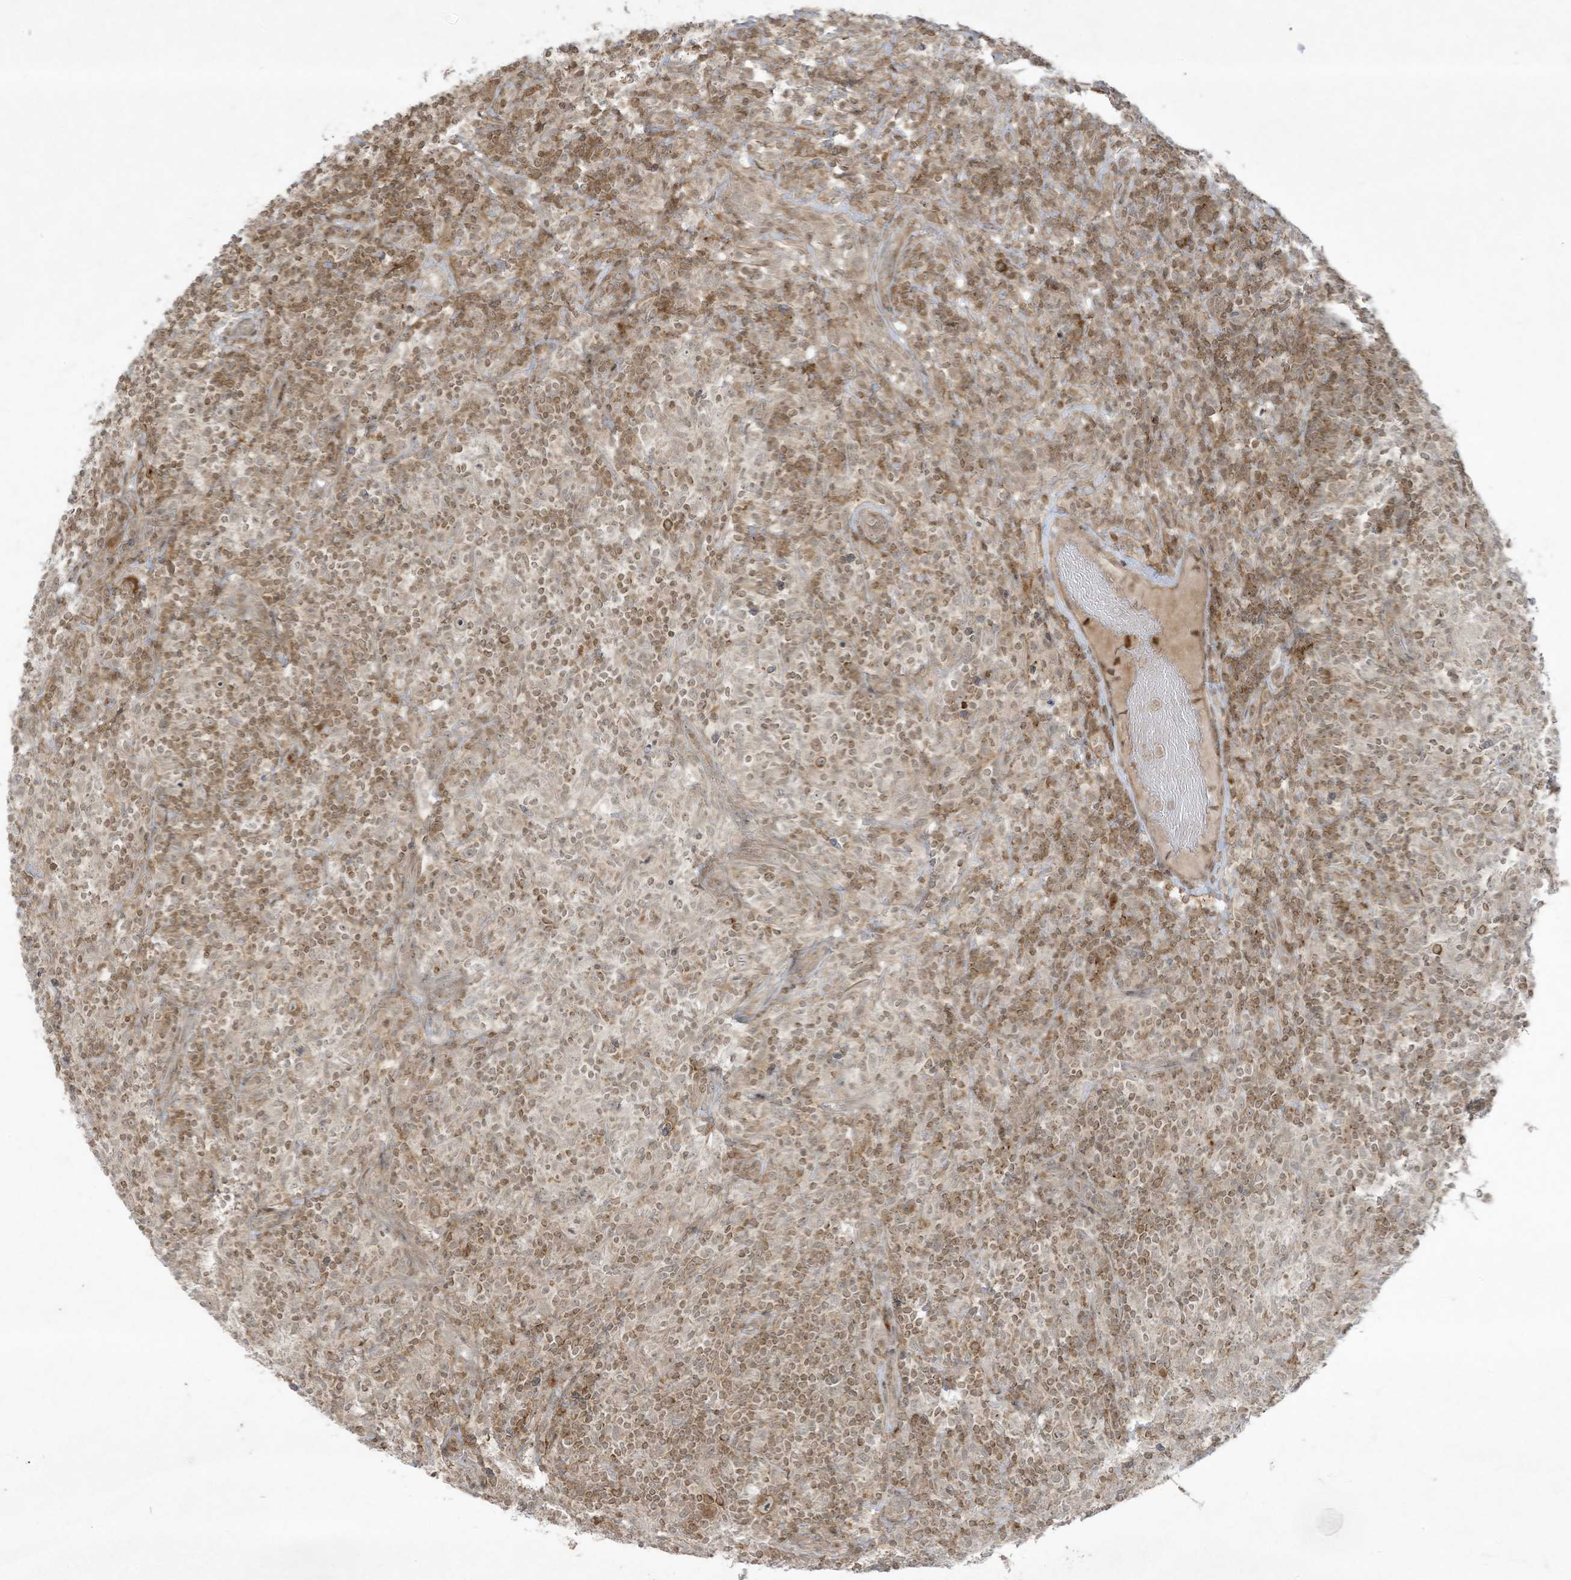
{"staining": {"intensity": "negative", "quantity": "none", "location": "none"}, "tissue": "lymphoma", "cell_type": "Tumor cells", "image_type": "cancer", "snomed": [{"axis": "morphology", "description": "Hodgkin's disease, NOS"}, {"axis": "topography", "description": "Lymph node"}], "caption": "A micrograph of human Hodgkin's disease is negative for staining in tumor cells. (DAB (3,3'-diaminobenzidine) IHC with hematoxylin counter stain).", "gene": "ZNF263", "patient": {"sex": "male", "age": 70}}